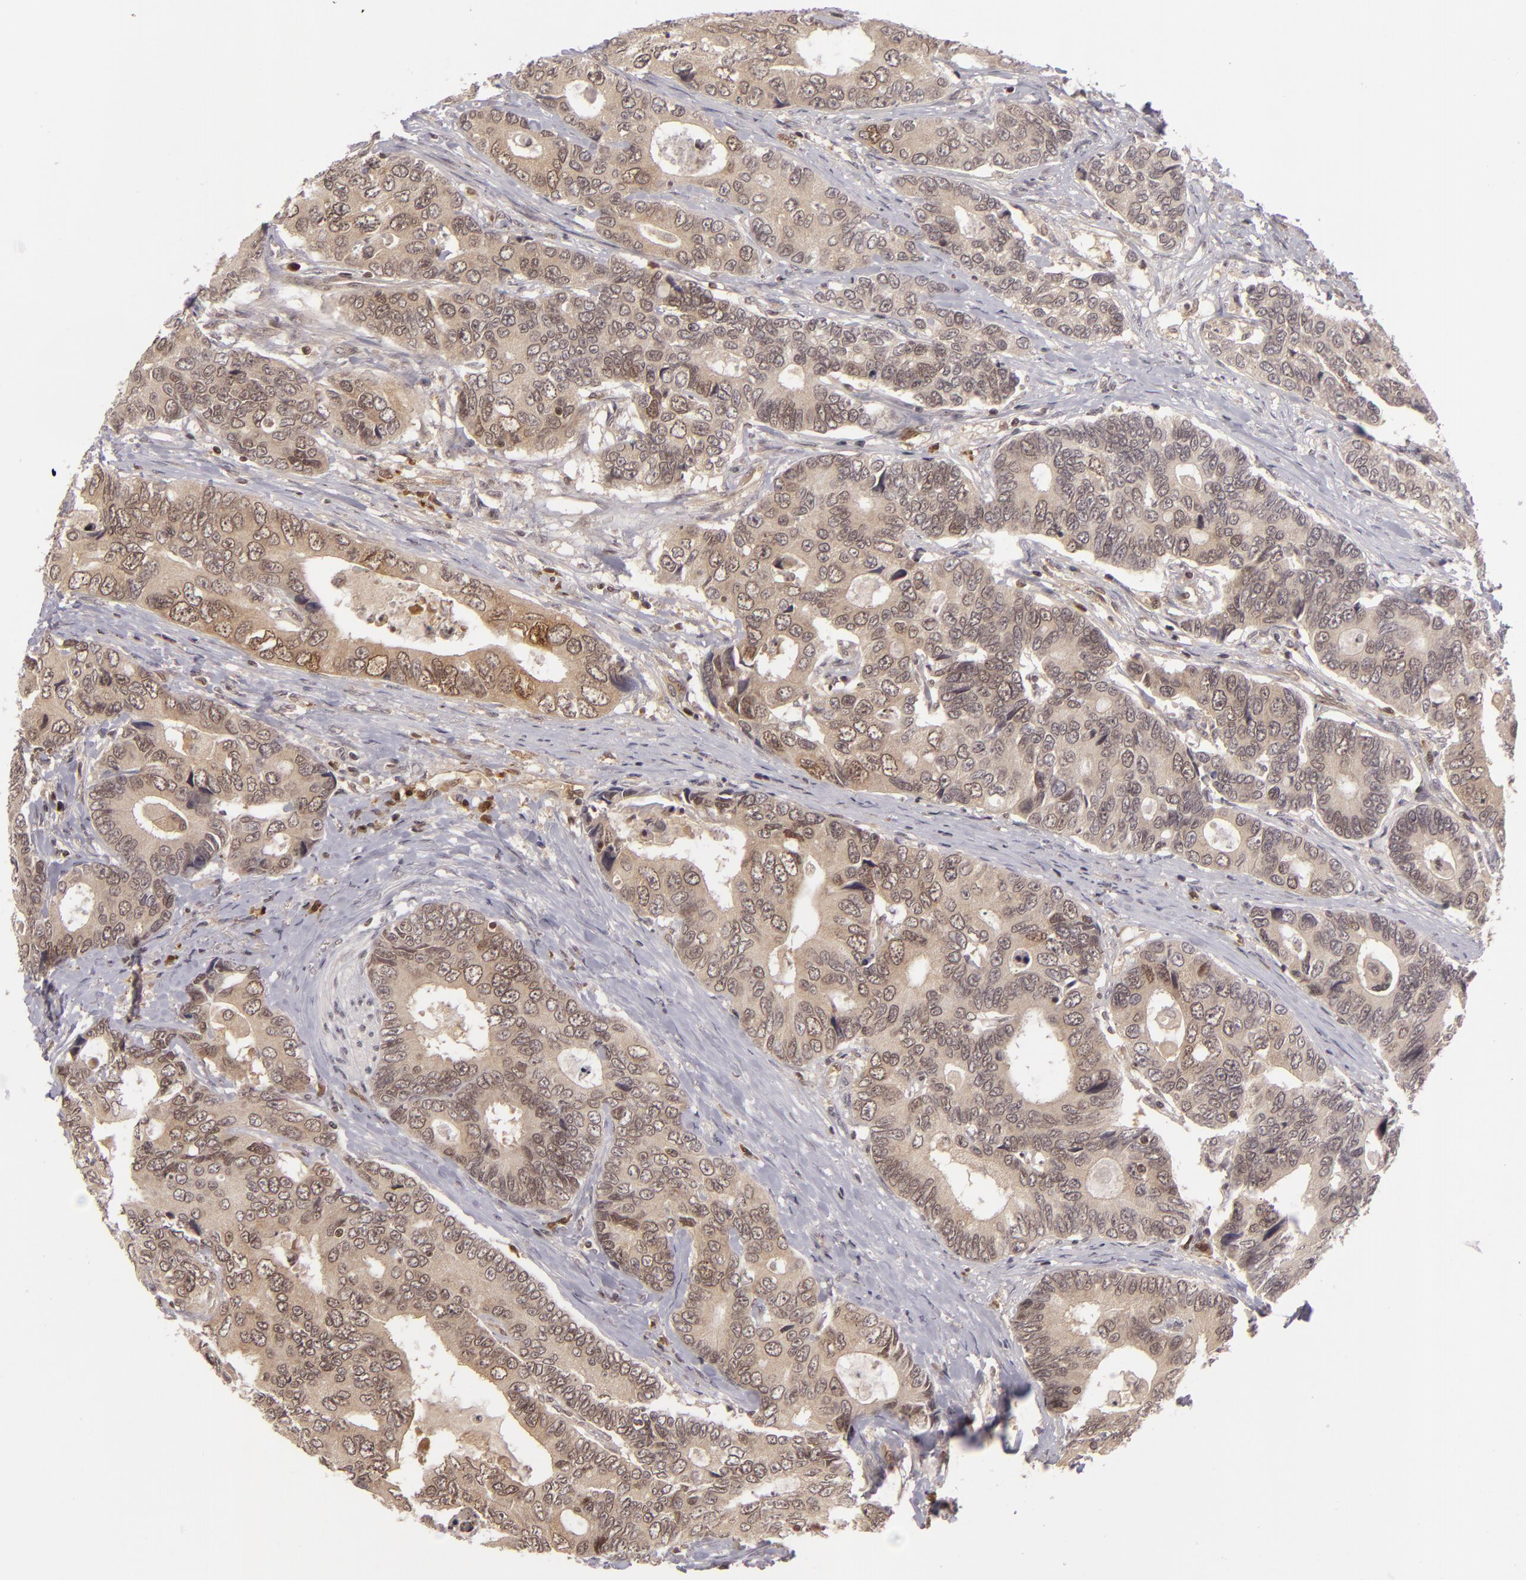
{"staining": {"intensity": "strong", "quantity": ">75%", "location": "cytoplasmic/membranous,nuclear"}, "tissue": "colorectal cancer", "cell_type": "Tumor cells", "image_type": "cancer", "snomed": [{"axis": "morphology", "description": "Adenocarcinoma, NOS"}, {"axis": "topography", "description": "Rectum"}], "caption": "DAB immunohistochemical staining of colorectal cancer (adenocarcinoma) displays strong cytoplasmic/membranous and nuclear protein staining in approximately >75% of tumor cells. The protein of interest is stained brown, and the nuclei are stained in blue (DAB (3,3'-diaminobenzidine) IHC with brightfield microscopy, high magnification).", "gene": "ZBTB33", "patient": {"sex": "female", "age": 67}}